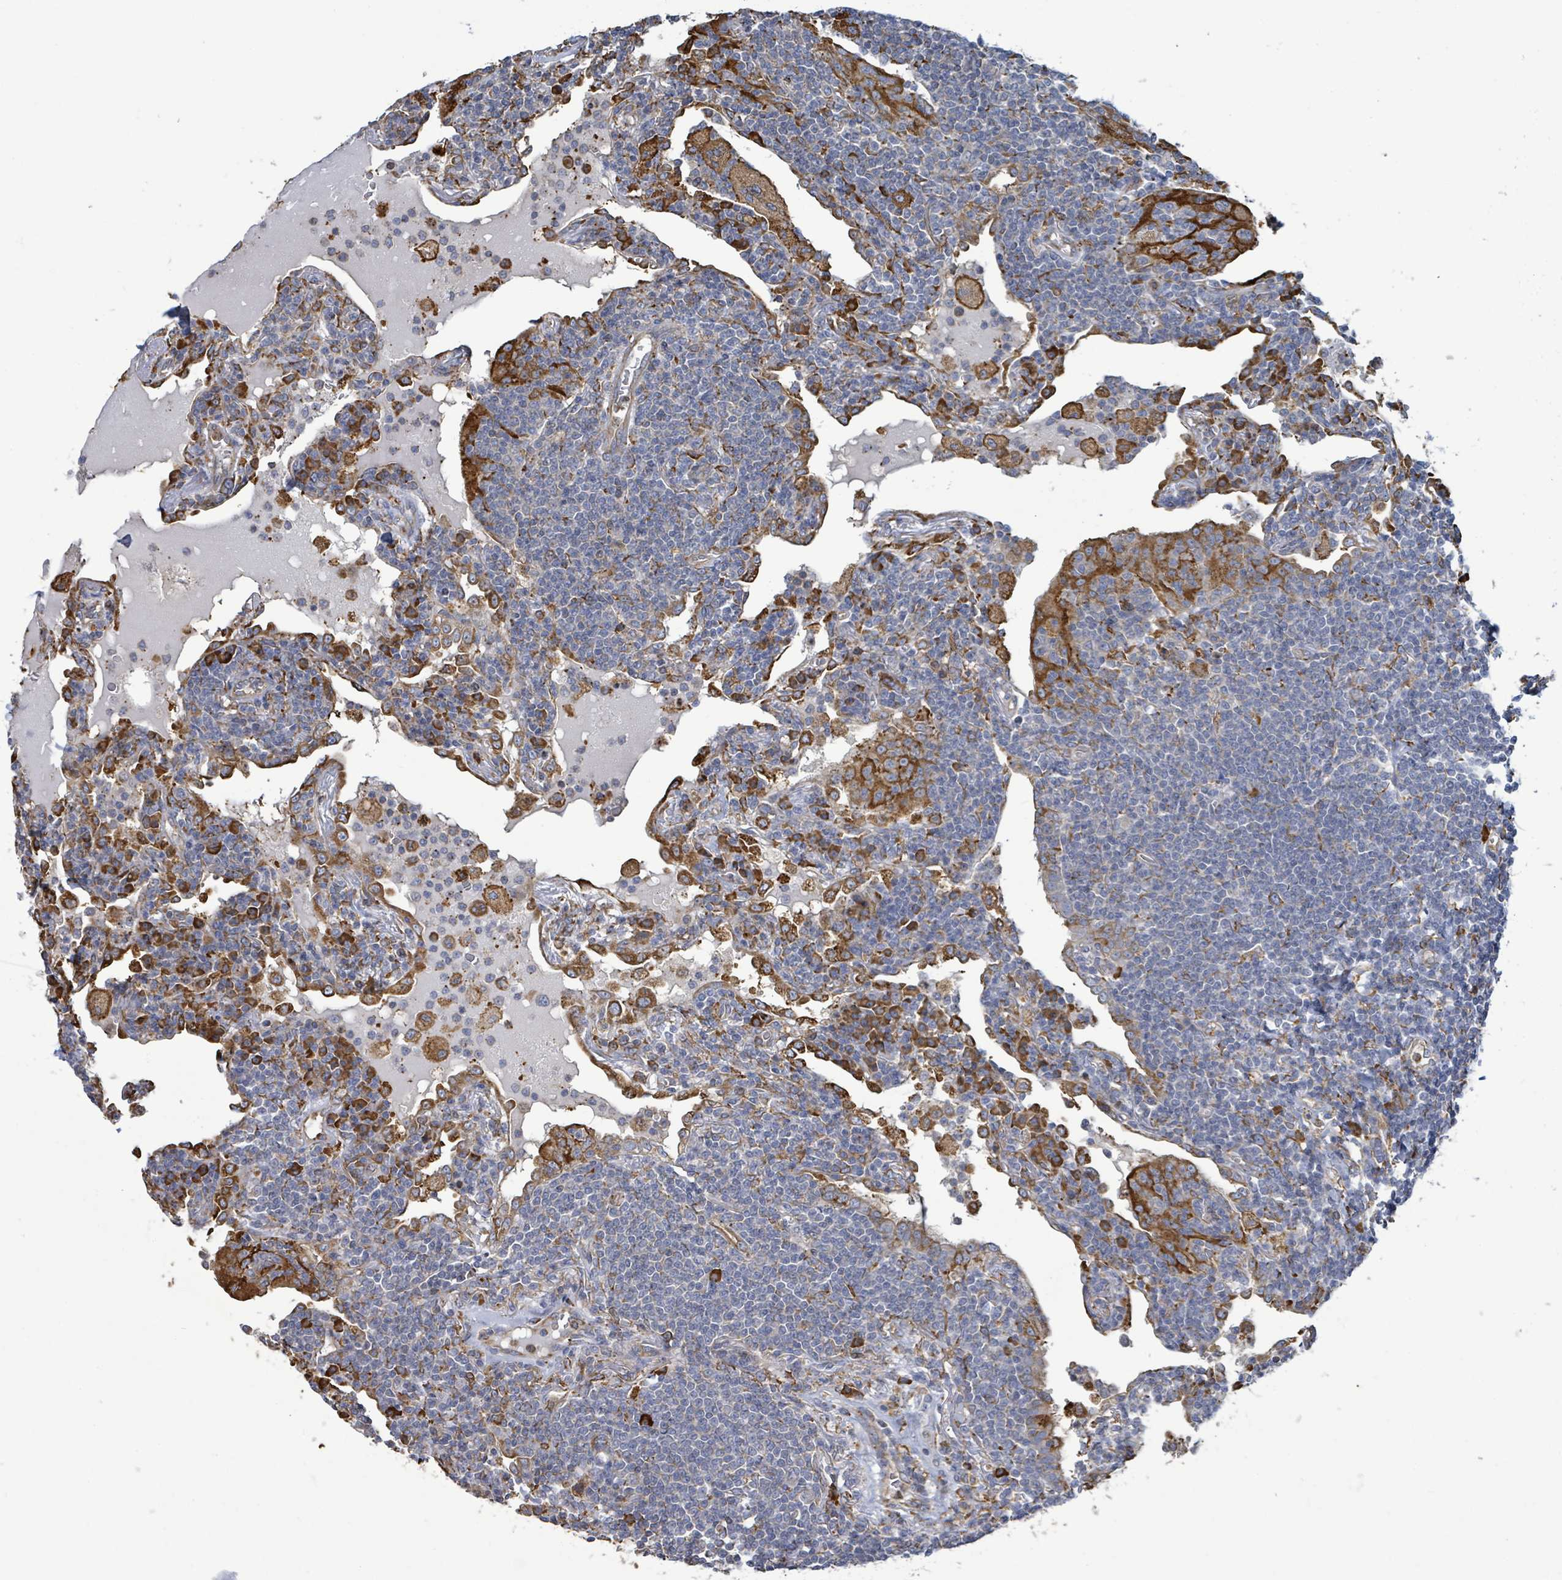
{"staining": {"intensity": "negative", "quantity": "none", "location": "none"}, "tissue": "lymphoma", "cell_type": "Tumor cells", "image_type": "cancer", "snomed": [{"axis": "morphology", "description": "Malignant lymphoma, non-Hodgkin's type, Low grade"}, {"axis": "topography", "description": "Lung"}], "caption": "Immunohistochemistry (IHC) of lymphoma displays no staining in tumor cells. The staining is performed using DAB brown chromogen with nuclei counter-stained in using hematoxylin.", "gene": "RFPL4A", "patient": {"sex": "female", "age": 71}}